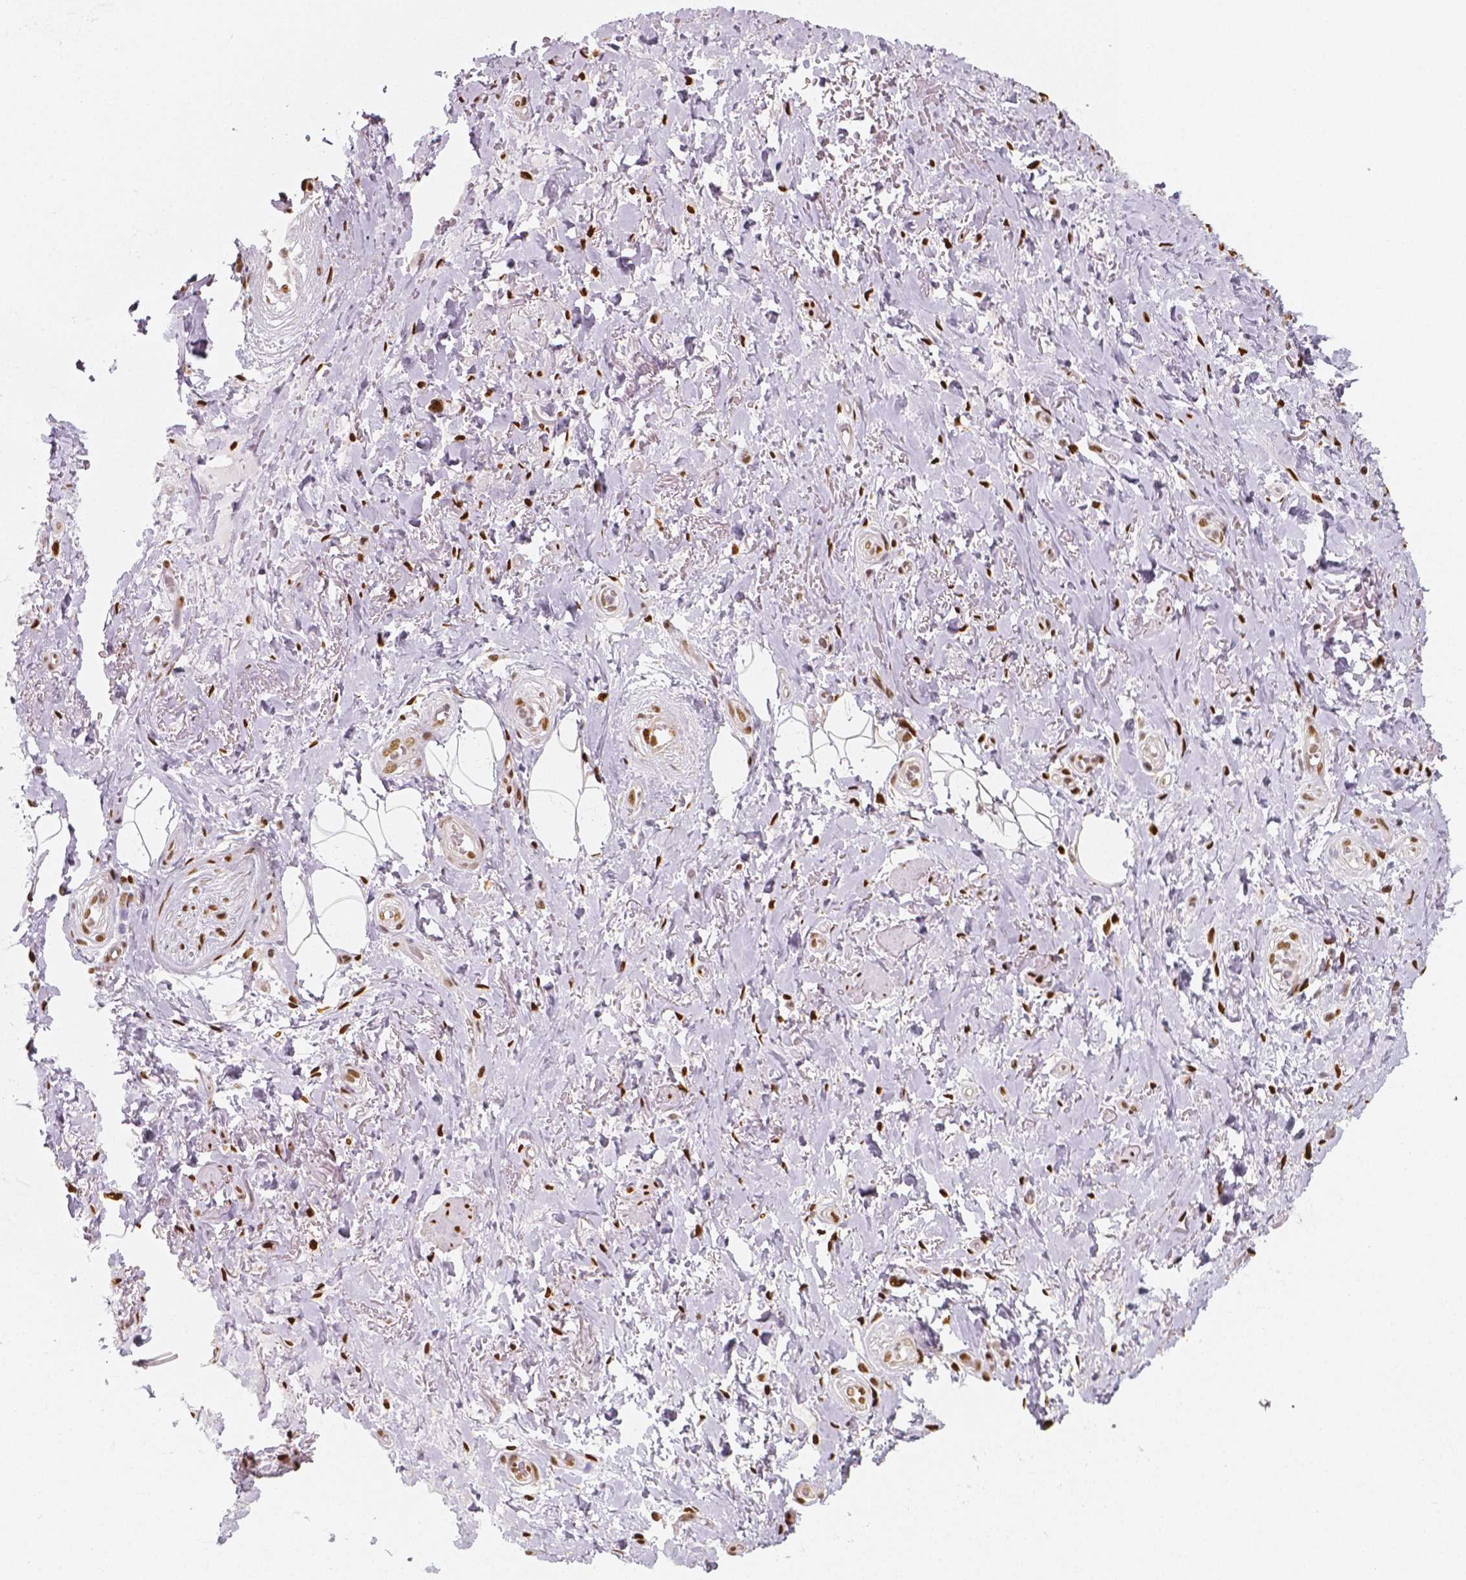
{"staining": {"intensity": "moderate", "quantity": "25%-75%", "location": "nuclear"}, "tissue": "adipose tissue", "cell_type": "Adipocytes", "image_type": "normal", "snomed": [{"axis": "morphology", "description": "Normal tissue, NOS"}, {"axis": "topography", "description": "Anal"}, {"axis": "topography", "description": "Peripheral nerve tissue"}], "caption": "IHC (DAB) staining of normal adipose tissue reveals moderate nuclear protein positivity in approximately 25%-75% of adipocytes.", "gene": "NUCKS1", "patient": {"sex": "male", "age": 53}}